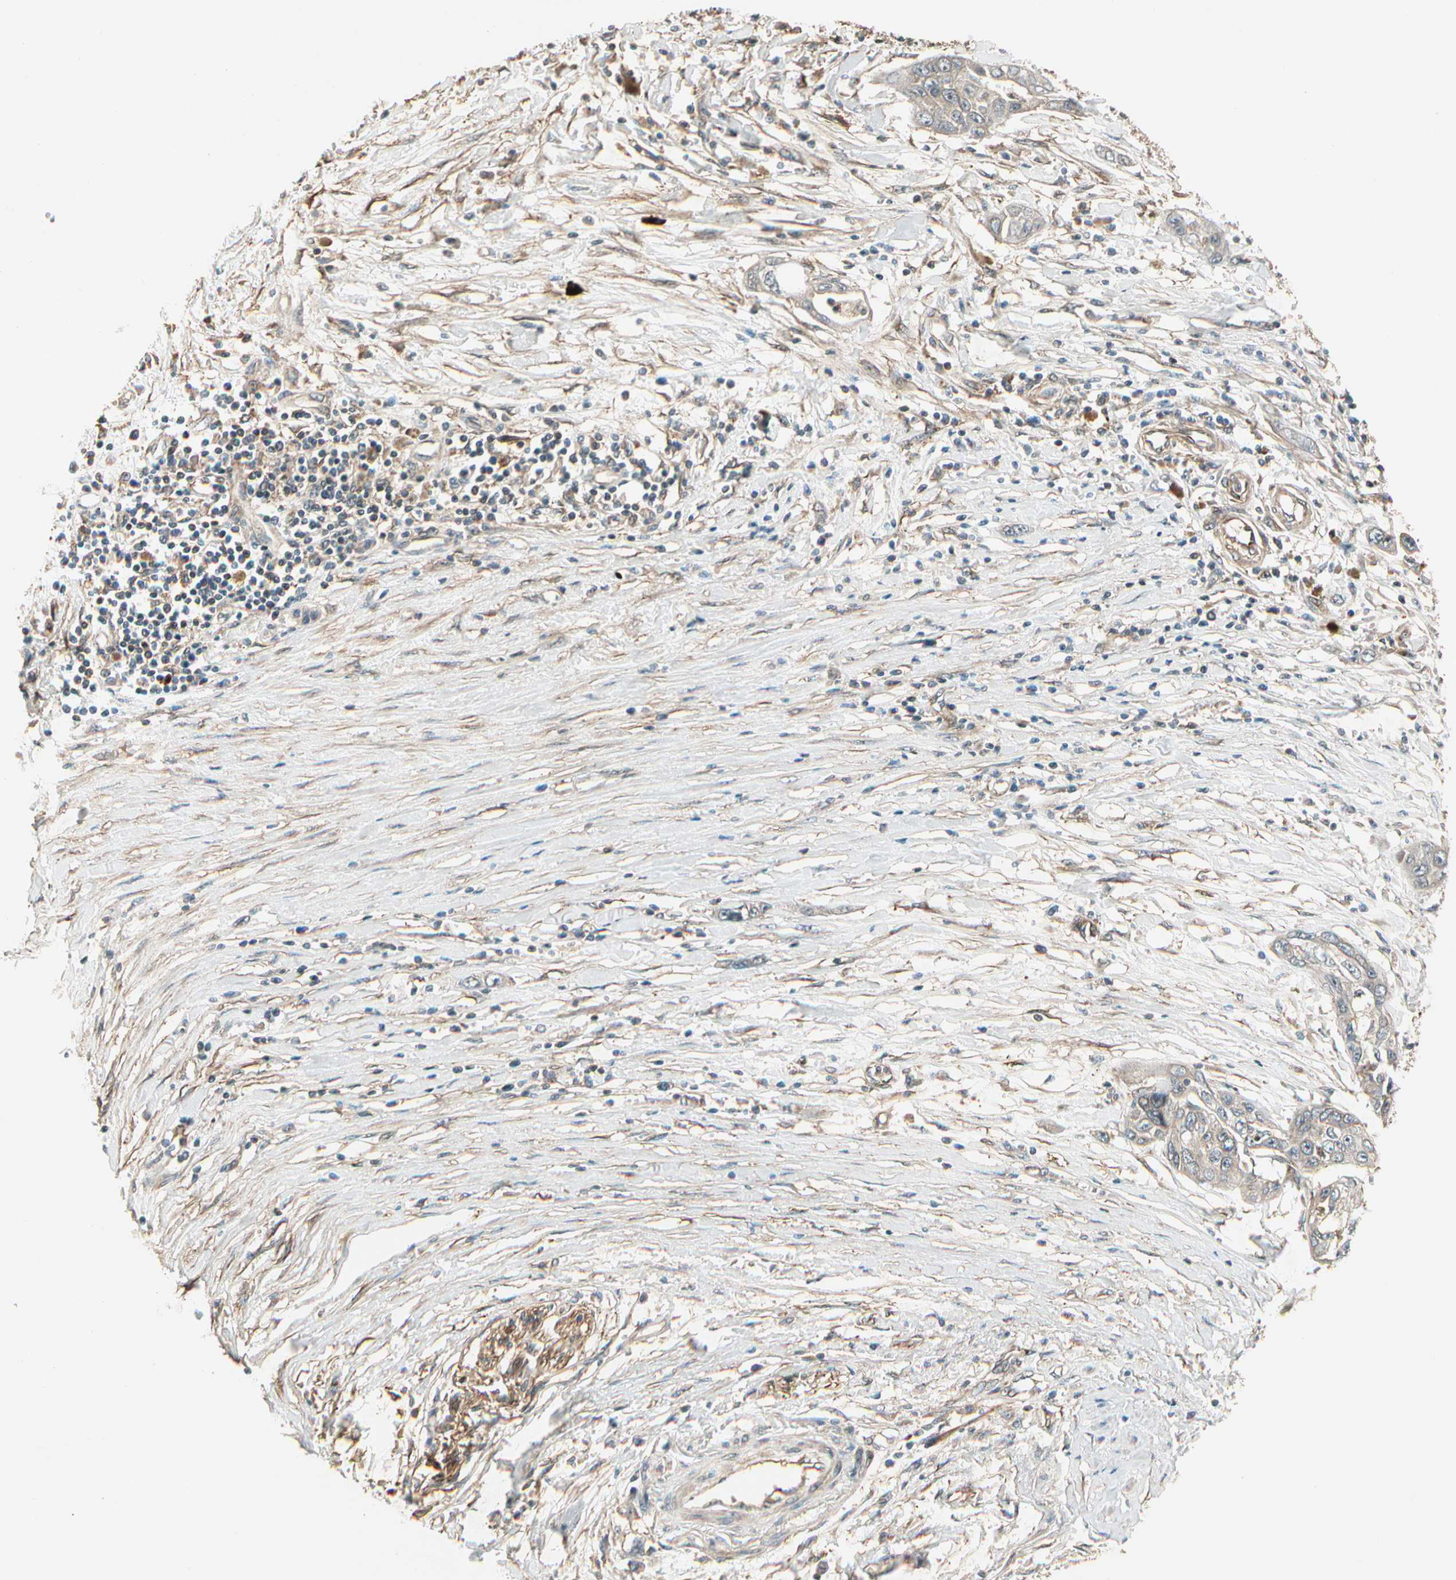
{"staining": {"intensity": "weak", "quantity": ">75%", "location": "cytoplasmic/membranous"}, "tissue": "pancreatic cancer", "cell_type": "Tumor cells", "image_type": "cancer", "snomed": [{"axis": "morphology", "description": "Adenocarcinoma, NOS"}, {"axis": "topography", "description": "Pancreas"}], "caption": "Pancreatic cancer (adenocarcinoma) tissue exhibits weak cytoplasmic/membranous expression in about >75% of tumor cells", "gene": "FKBP15", "patient": {"sex": "female", "age": 70}}